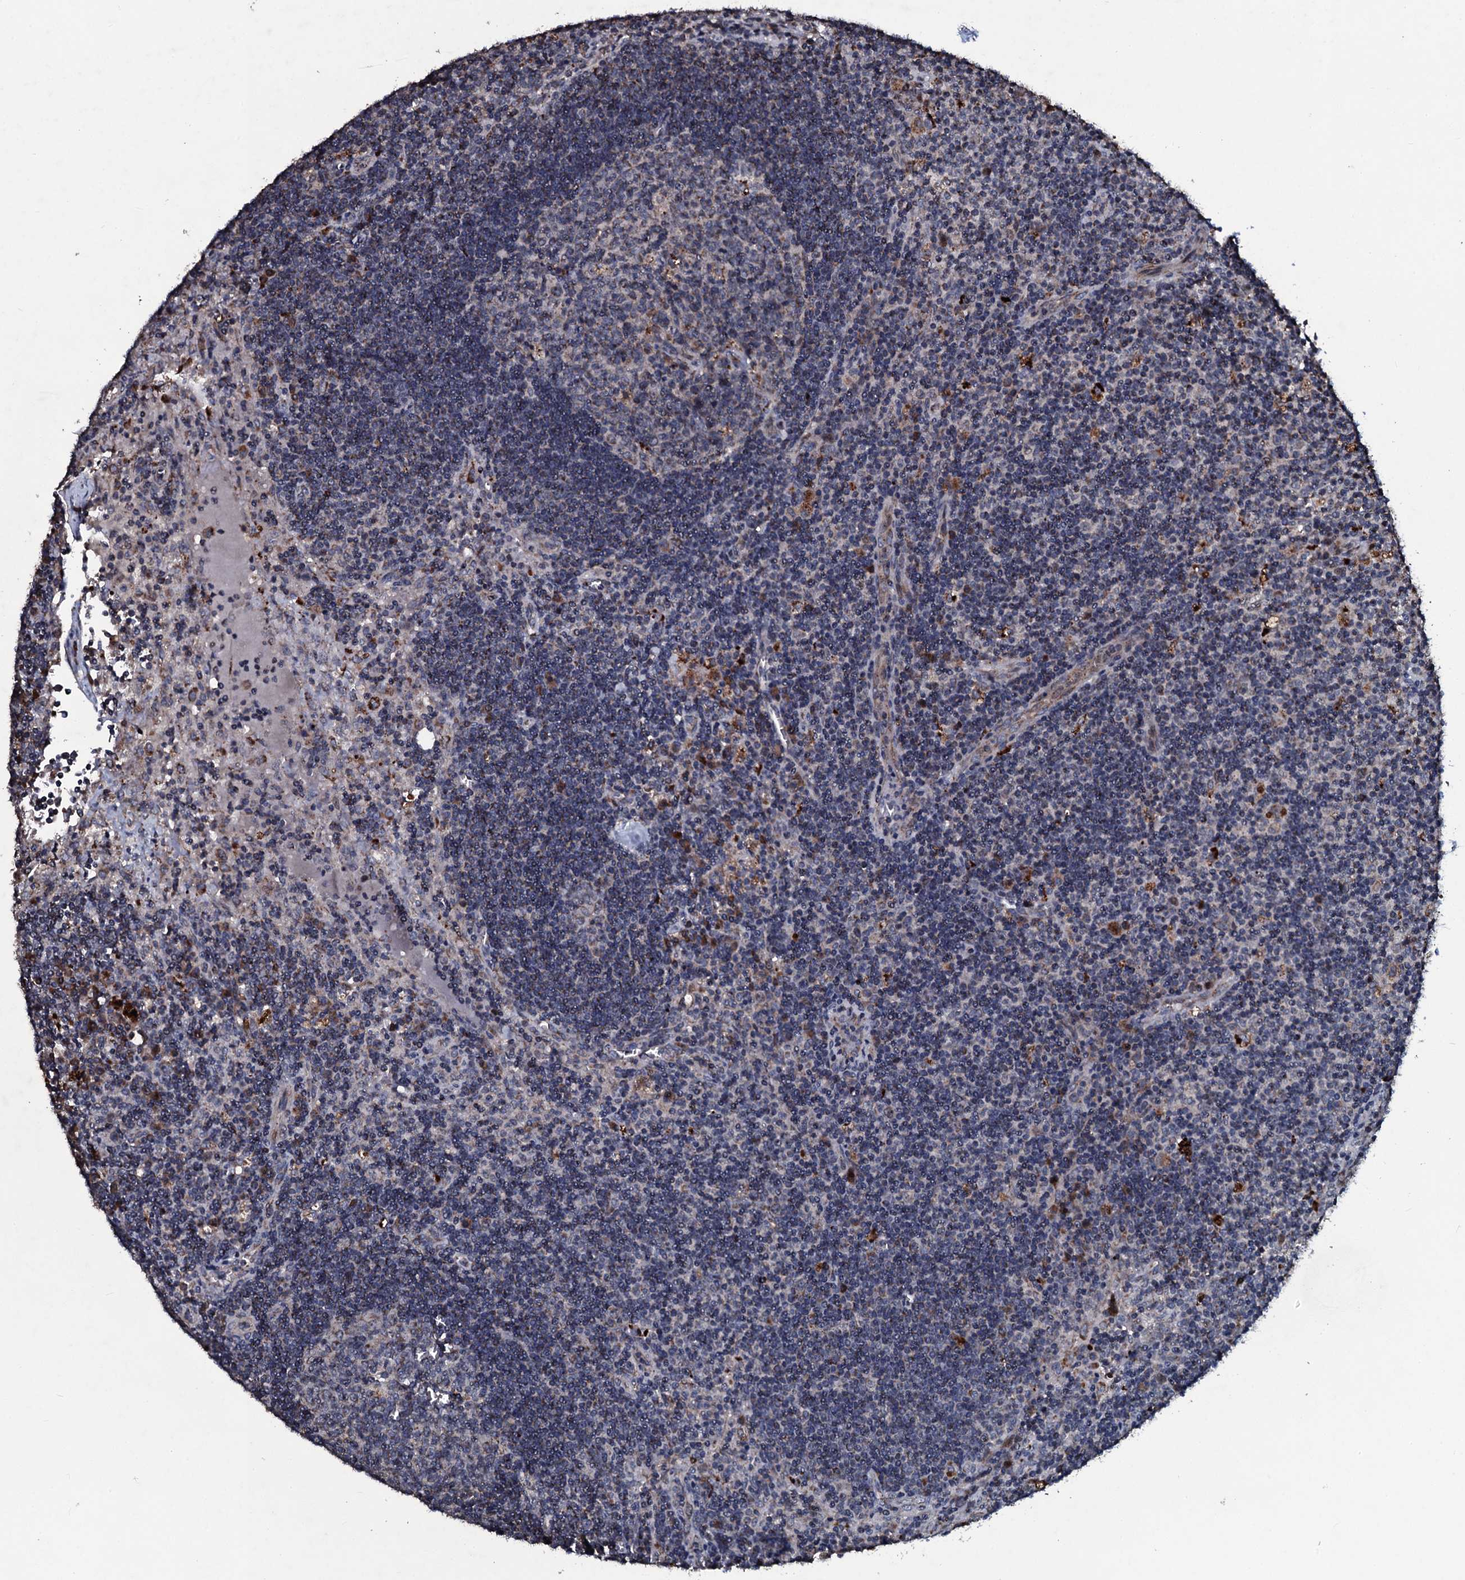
{"staining": {"intensity": "weak", "quantity": "<25%", "location": "cytoplasmic/membranous"}, "tissue": "lymph node", "cell_type": "Germinal center cells", "image_type": "normal", "snomed": [{"axis": "morphology", "description": "Normal tissue, NOS"}, {"axis": "topography", "description": "Lymph node"}], "caption": "This micrograph is of unremarkable lymph node stained with IHC to label a protein in brown with the nuclei are counter-stained blue. There is no expression in germinal center cells.", "gene": "DYNC2I2", "patient": {"sex": "male", "age": 58}}